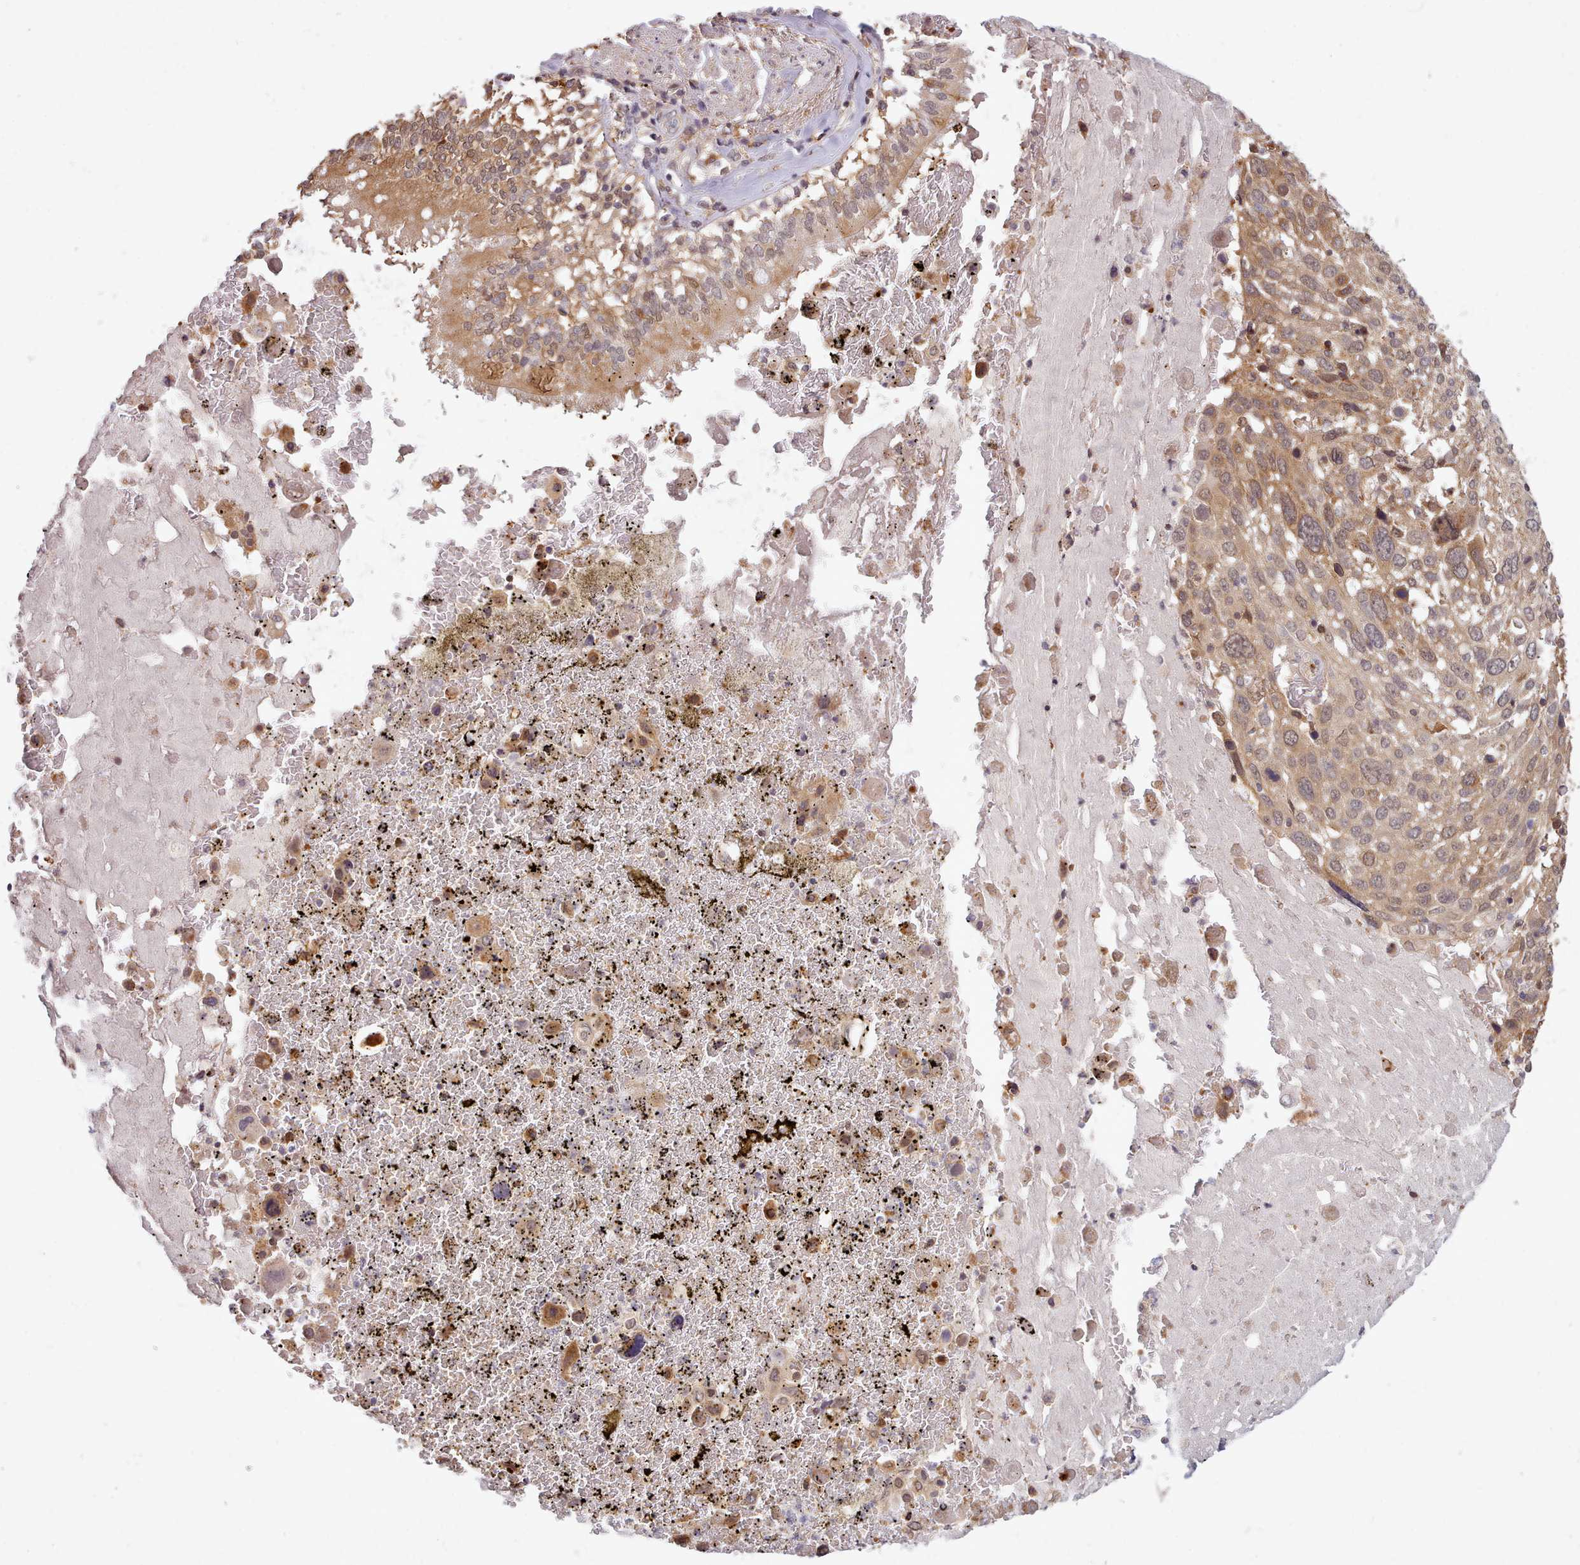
{"staining": {"intensity": "moderate", "quantity": ">75%", "location": "cytoplasmic/membranous,nuclear"}, "tissue": "lung cancer", "cell_type": "Tumor cells", "image_type": "cancer", "snomed": [{"axis": "morphology", "description": "Squamous cell carcinoma, NOS"}, {"axis": "topography", "description": "Lung"}], "caption": "Immunohistochemical staining of human lung cancer exhibits medium levels of moderate cytoplasmic/membranous and nuclear protein staining in about >75% of tumor cells.", "gene": "ARL17A", "patient": {"sex": "male", "age": 65}}